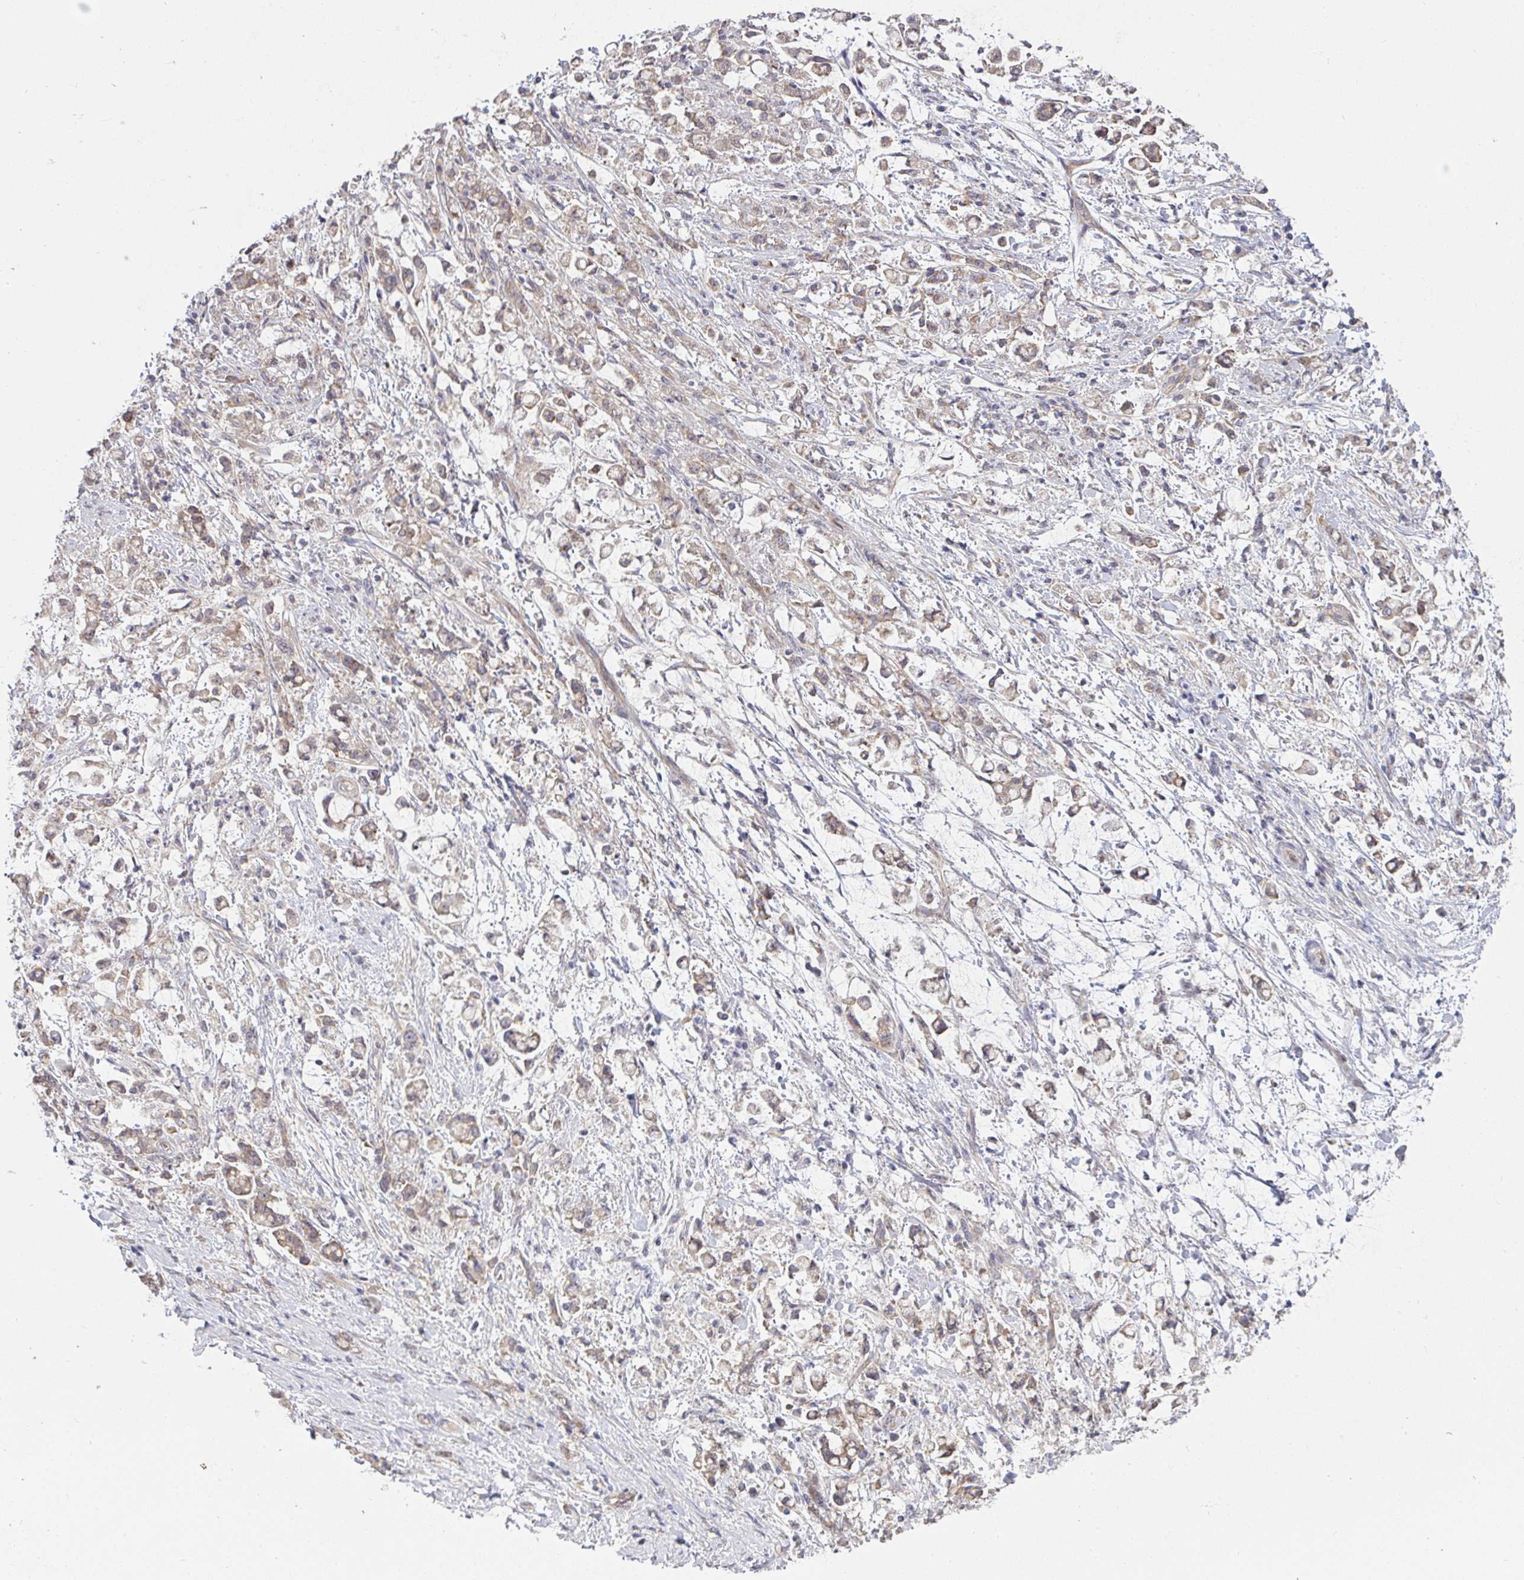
{"staining": {"intensity": "weak", "quantity": ">75%", "location": "cytoplasmic/membranous"}, "tissue": "stomach cancer", "cell_type": "Tumor cells", "image_type": "cancer", "snomed": [{"axis": "morphology", "description": "Adenocarcinoma, NOS"}, {"axis": "topography", "description": "Stomach"}], "caption": "Immunohistochemical staining of human adenocarcinoma (stomach) shows low levels of weak cytoplasmic/membranous expression in about >75% of tumor cells.", "gene": "CASP9", "patient": {"sex": "female", "age": 60}}